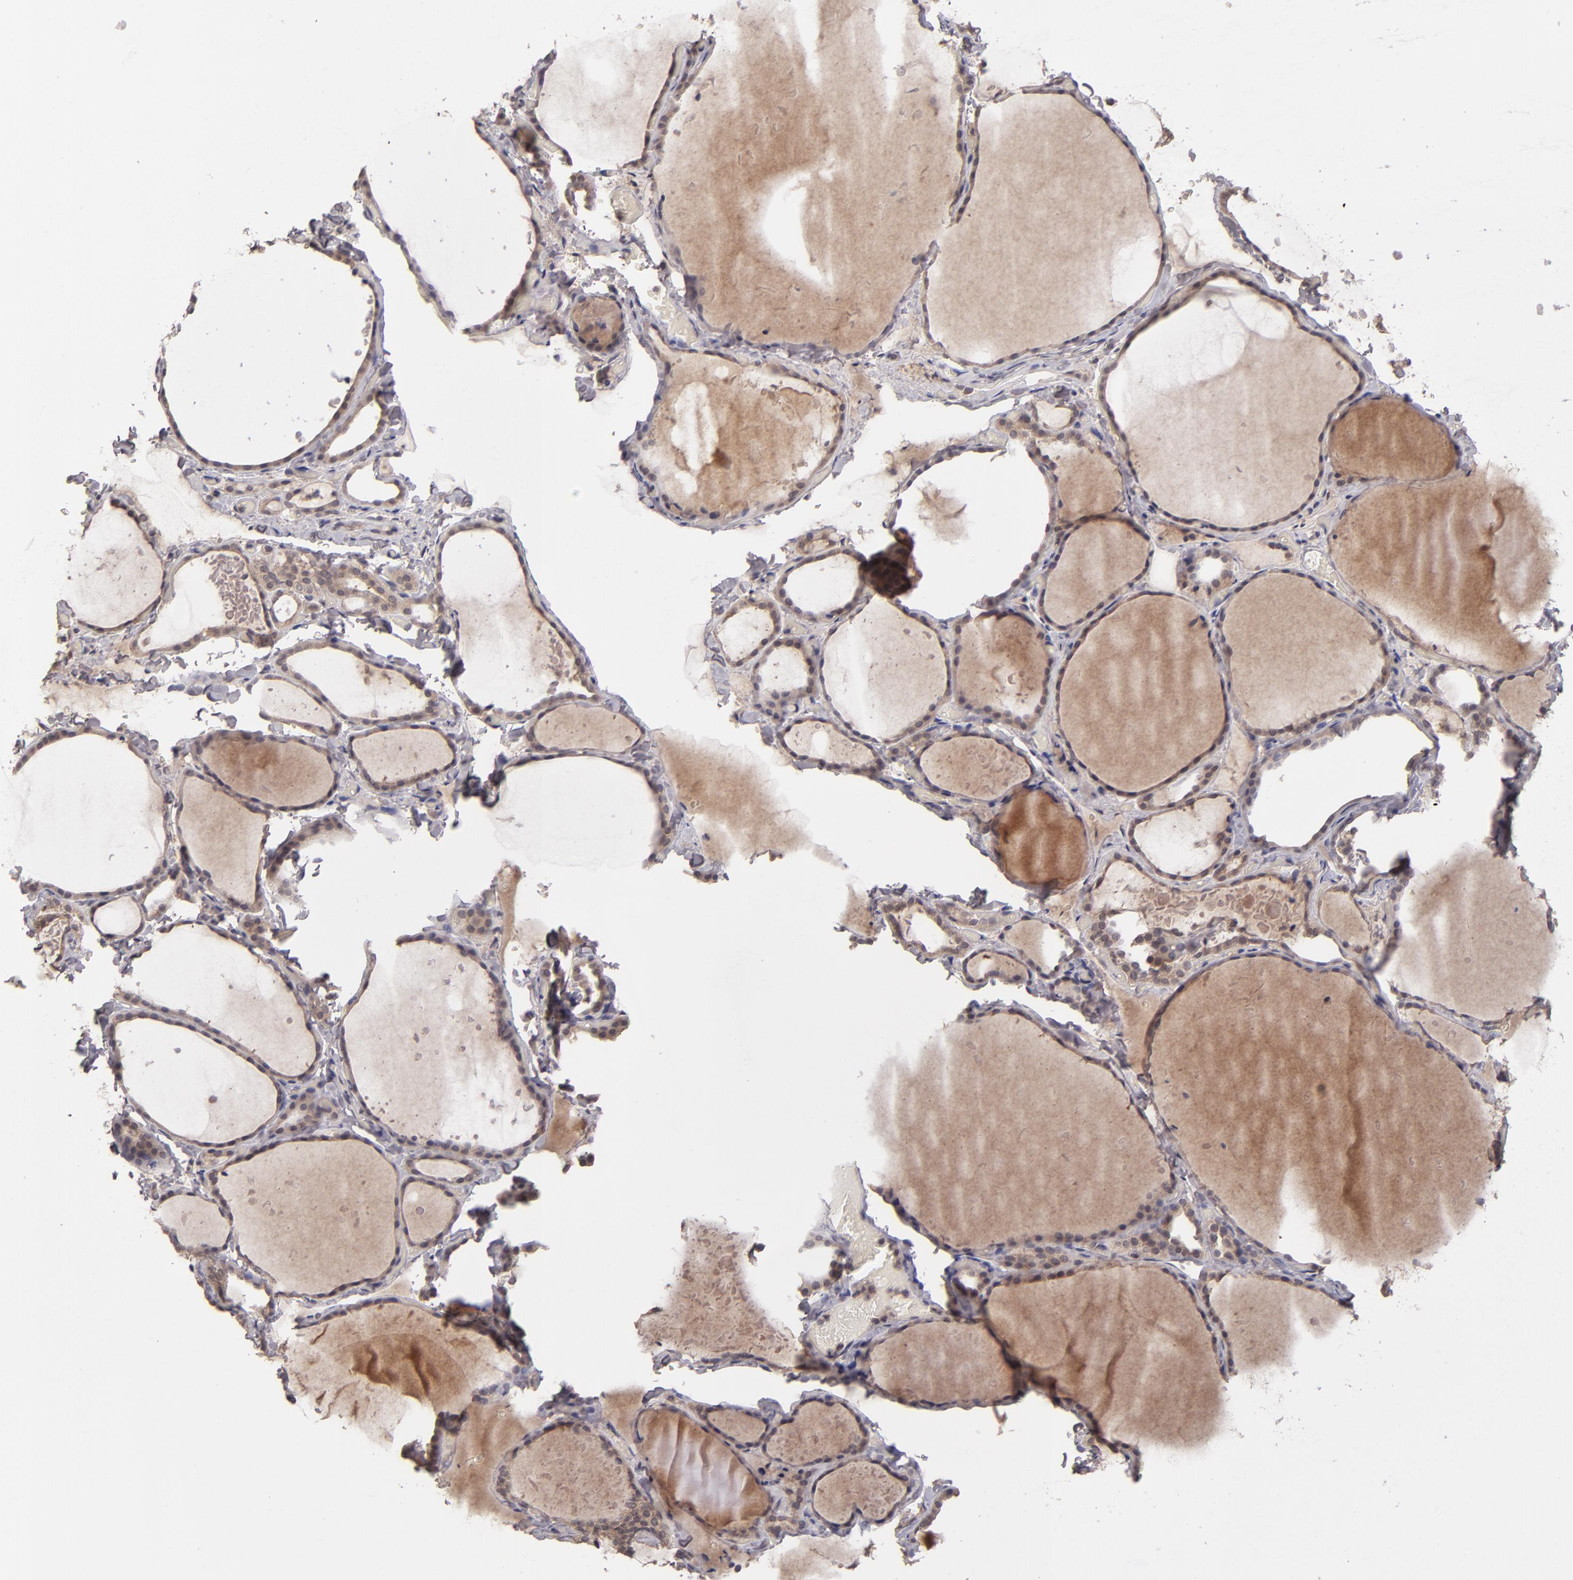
{"staining": {"intensity": "weak", "quantity": ">75%", "location": "cytoplasmic/membranous"}, "tissue": "thyroid gland", "cell_type": "Glandular cells", "image_type": "normal", "snomed": [{"axis": "morphology", "description": "Normal tissue, NOS"}, {"axis": "topography", "description": "Thyroid gland"}], "caption": "Approximately >75% of glandular cells in benign human thyroid gland show weak cytoplasmic/membranous protein staining as visualized by brown immunohistochemical staining.", "gene": "TYMS", "patient": {"sex": "female", "age": 22}}